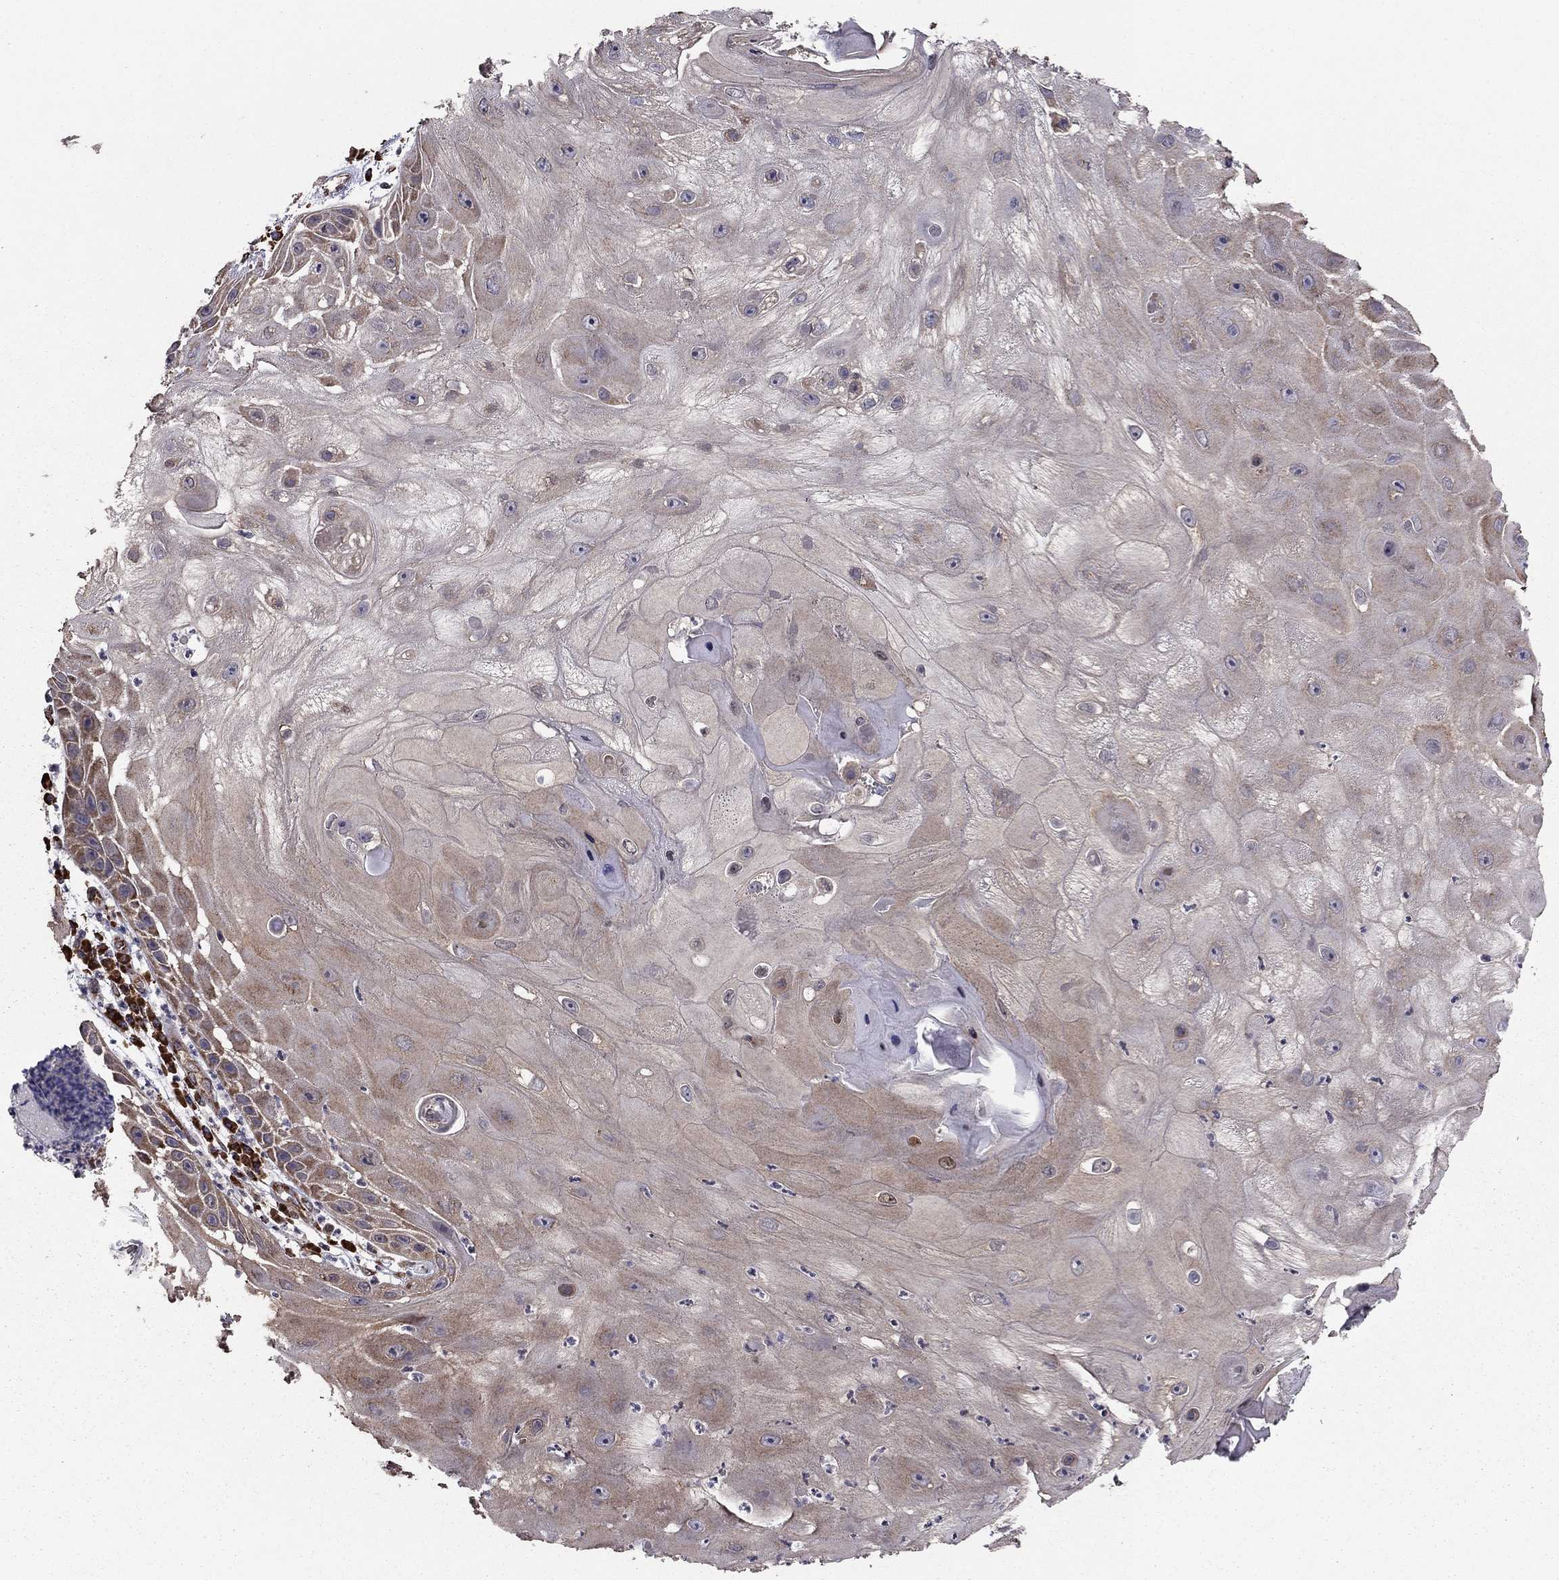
{"staining": {"intensity": "moderate", "quantity": "<25%", "location": "cytoplasmic/membranous"}, "tissue": "skin cancer", "cell_type": "Tumor cells", "image_type": "cancer", "snomed": [{"axis": "morphology", "description": "Normal tissue, NOS"}, {"axis": "morphology", "description": "Squamous cell carcinoma, NOS"}, {"axis": "topography", "description": "Skin"}], "caption": "Protein expression analysis of skin squamous cell carcinoma shows moderate cytoplasmic/membranous positivity in approximately <25% of tumor cells.", "gene": "NKIRAS1", "patient": {"sex": "male", "age": 79}}